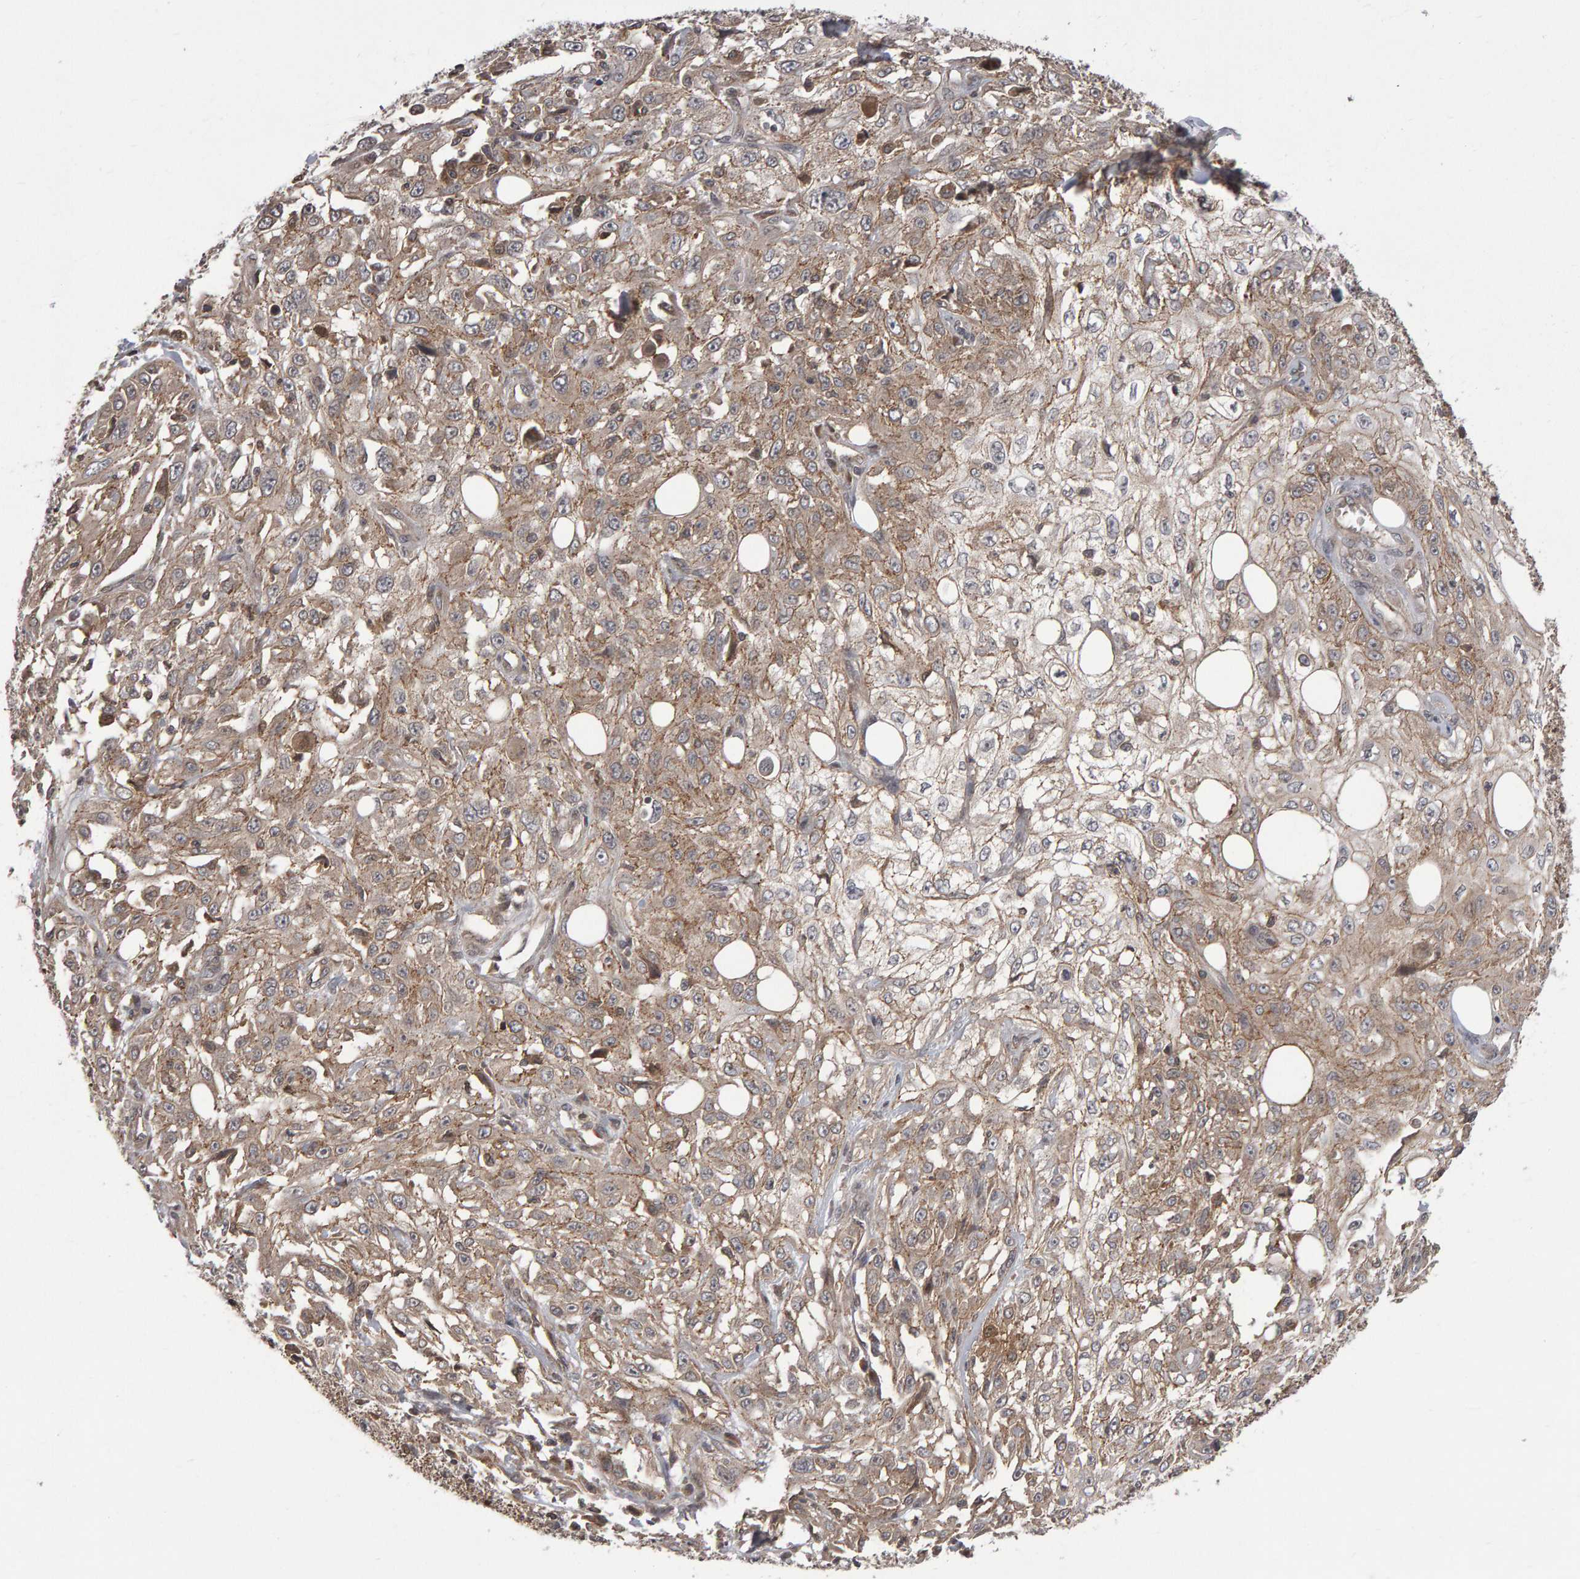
{"staining": {"intensity": "weak", "quantity": ">75%", "location": "cytoplasmic/membranous"}, "tissue": "skin cancer", "cell_type": "Tumor cells", "image_type": "cancer", "snomed": [{"axis": "morphology", "description": "Squamous cell carcinoma, NOS"}, {"axis": "topography", "description": "Skin"}], "caption": "DAB (3,3'-diaminobenzidine) immunohistochemical staining of skin cancer (squamous cell carcinoma) reveals weak cytoplasmic/membranous protein expression in approximately >75% of tumor cells. (Brightfield microscopy of DAB IHC at high magnification).", "gene": "SCRIB", "patient": {"sex": "male", "age": 75}}